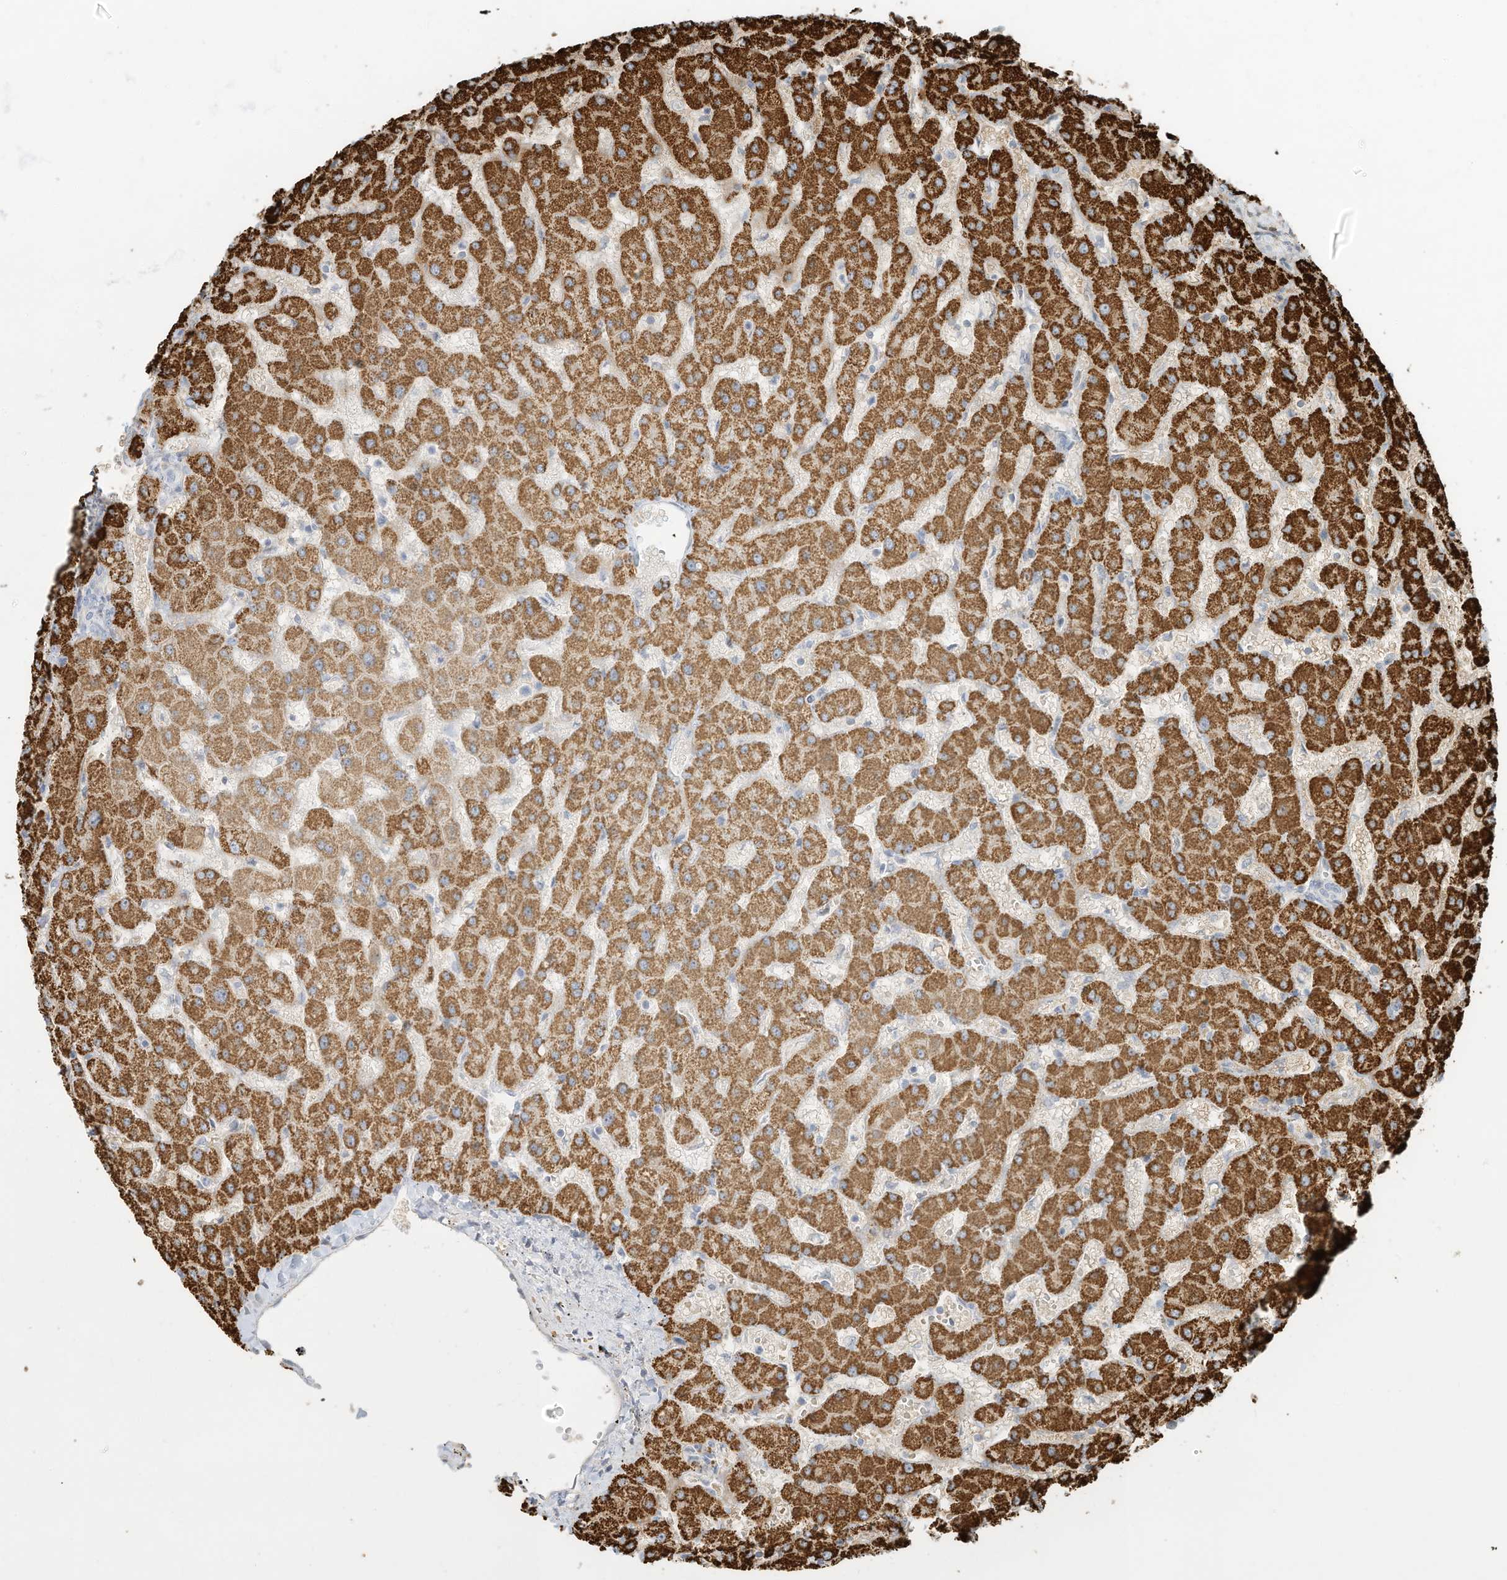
{"staining": {"intensity": "negative", "quantity": "none", "location": "none"}, "tissue": "liver", "cell_type": "Cholangiocytes", "image_type": "normal", "snomed": [{"axis": "morphology", "description": "Normal tissue, NOS"}, {"axis": "topography", "description": "Liver"}], "caption": "DAB (3,3'-diaminobenzidine) immunohistochemical staining of benign human liver demonstrates no significant positivity in cholangiocytes.", "gene": "OFD1", "patient": {"sex": "female", "age": 63}}